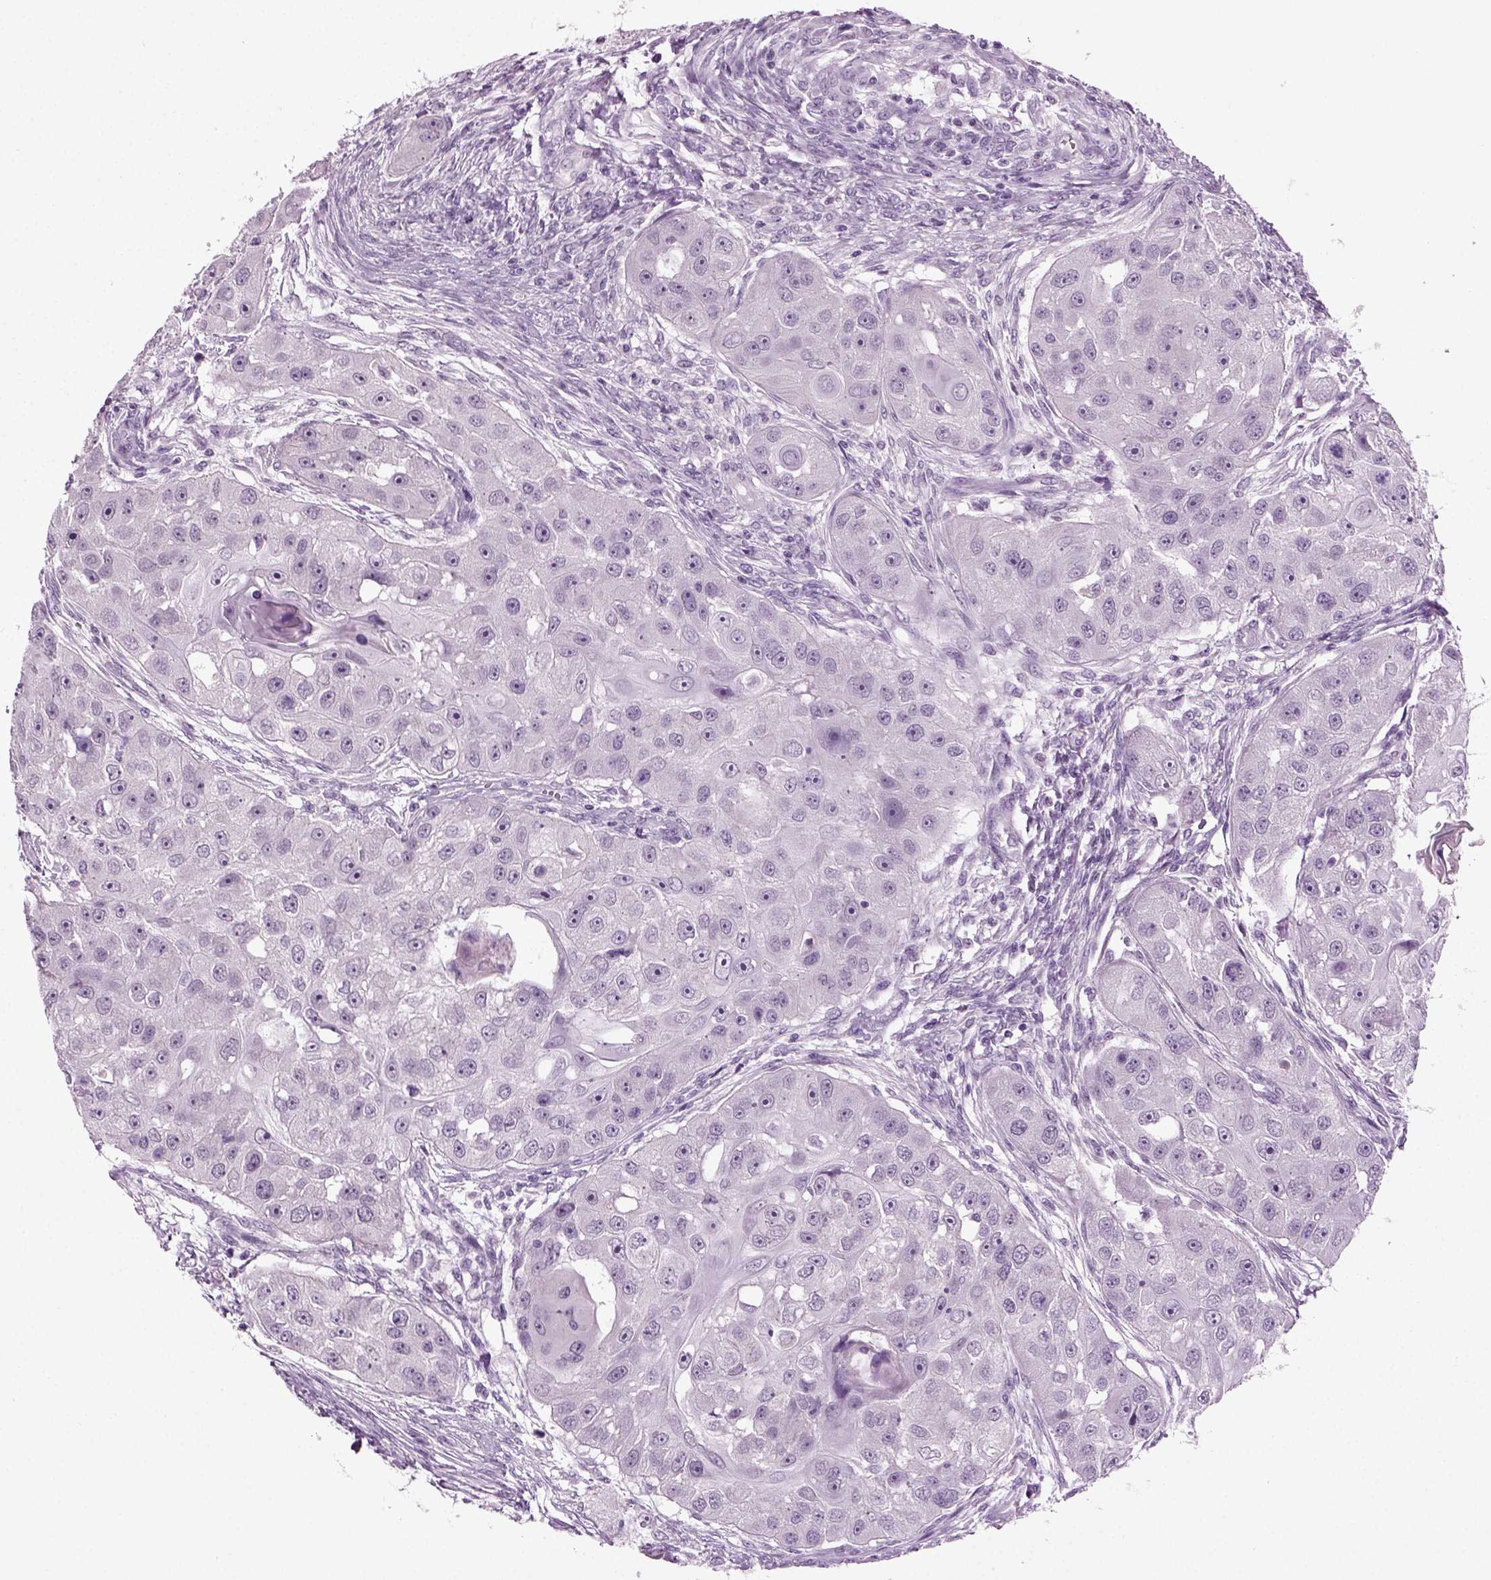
{"staining": {"intensity": "negative", "quantity": "none", "location": "none"}, "tissue": "head and neck cancer", "cell_type": "Tumor cells", "image_type": "cancer", "snomed": [{"axis": "morphology", "description": "Squamous cell carcinoma, NOS"}, {"axis": "topography", "description": "Head-Neck"}], "caption": "A photomicrograph of human head and neck cancer (squamous cell carcinoma) is negative for staining in tumor cells.", "gene": "ZC2HC1C", "patient": {"sex": "male", "age": 51}}